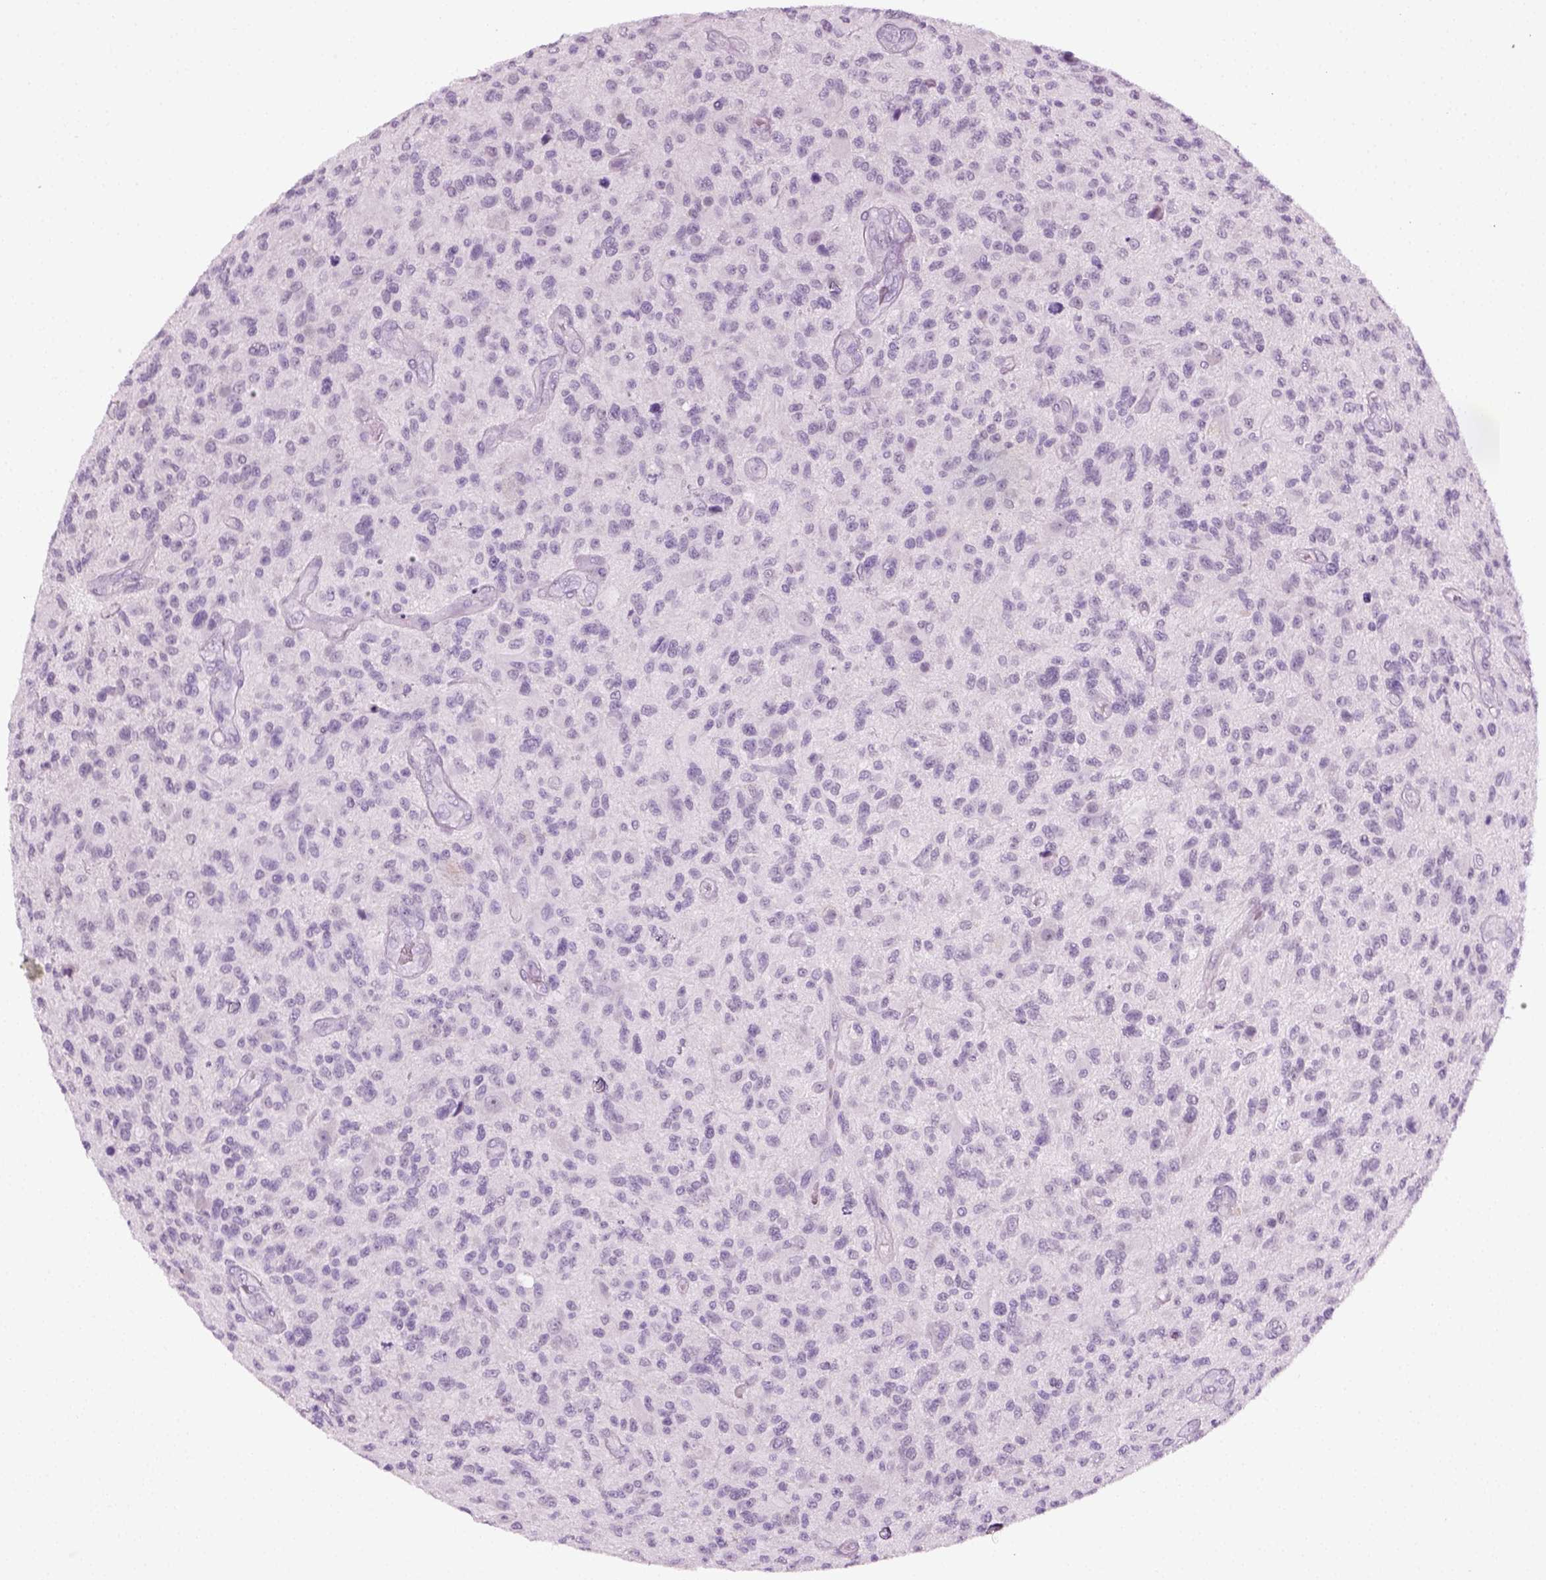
{"staining": {"intensity": "negative", "quantity": "none", "location": "none"}, "tissue": "glioma", "cell_type": "Tumor cells", "image_type": "cancer", "snomed": [{"axis": "morphology", "description": "Glioma, malignant, High grade"}, {"axis": "topography", "description": "Brain"}], "caption": "Tumor cells show no significant expression in malignant high-grade glioma.", "gene": "KRT75", "patient": {"sex": "male", "age": 47}}